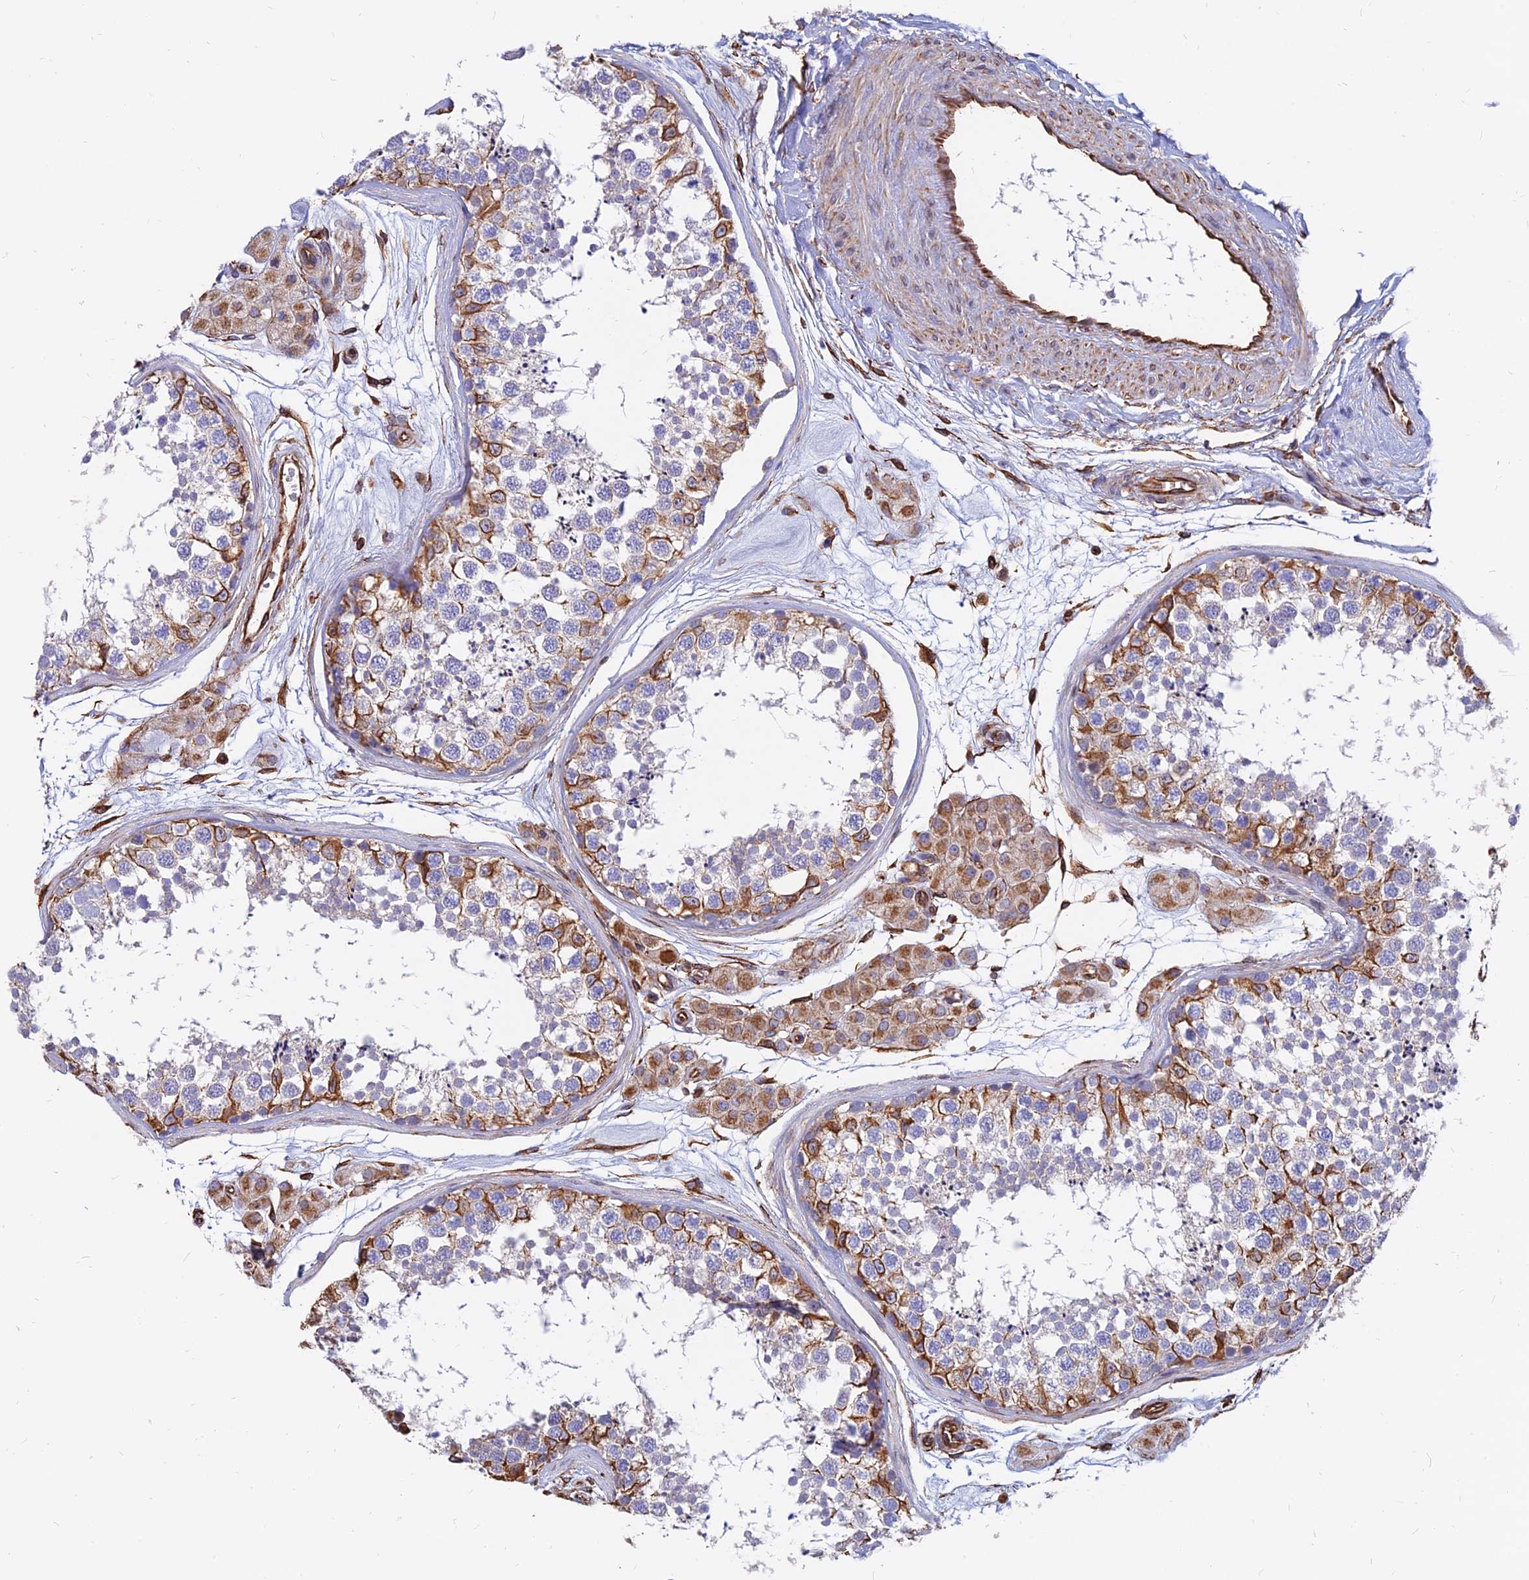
{"staining": {"intensity": "moderate", "quantity": "25%-75%", "location": "cytoplasmic/membranous"}, "tissue": "testis", "cell_type": "Cells in seminiferous ducts", "image_type": "normal", "snomed": [{"axis": "morphology", "description": "Normal tissue, NOS"}, {"axis": "topography", "description": "Testis"}], "caption": "Protein expression analysis of normal testis exhibits moderate cytoplasmic/membranous expression in about 25%-75% of cells in seminiferous ducts.", "gene": "CDK18", "patient": {"sex": "male", "age": 56}}